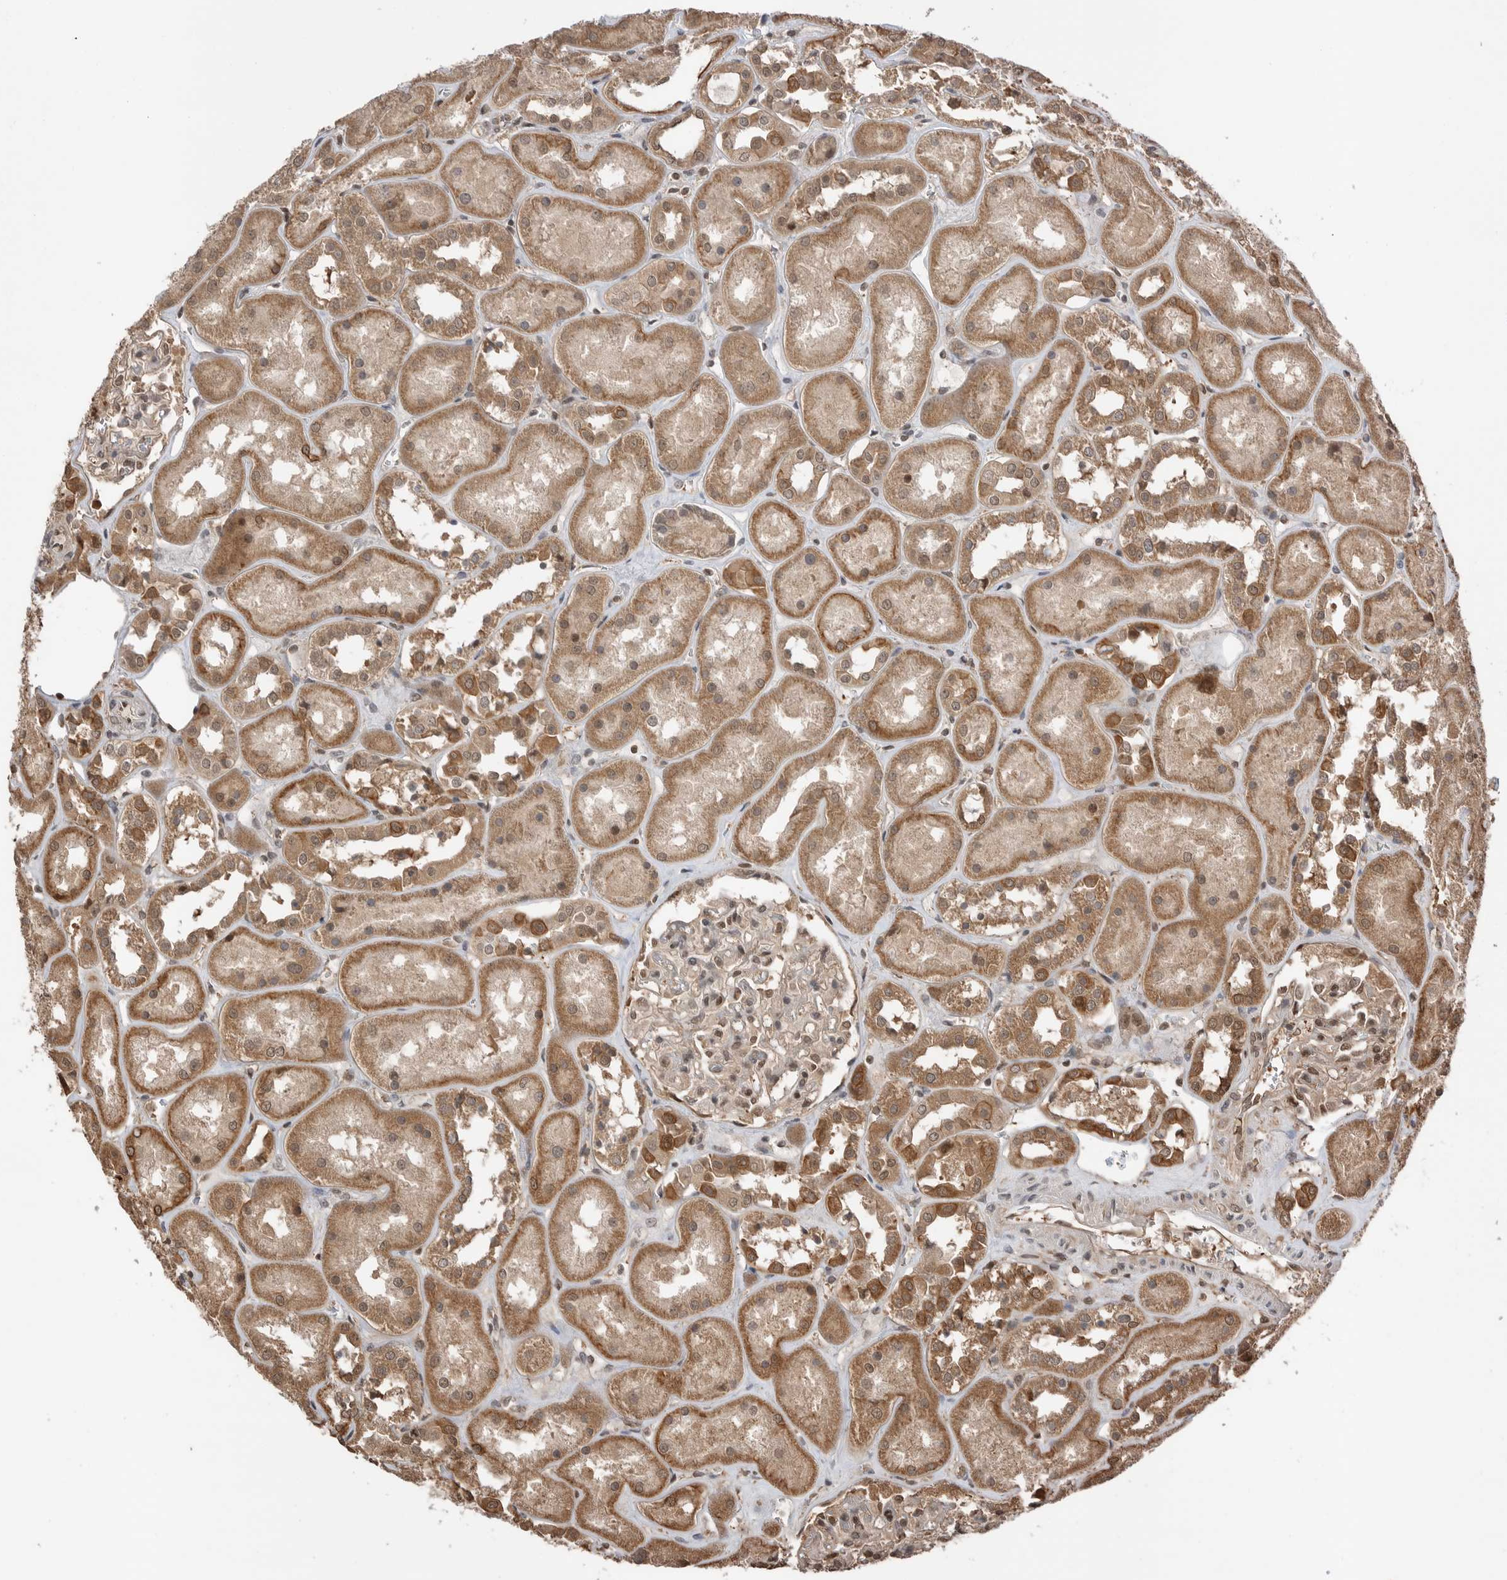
{"staining": {"intensity": "moderate", "quantity": "25%-75%", "location": "nuclear"}, "tissue": "kidney", "cell_type": "Cells in glomeruli", "image_type": "normal", "snomed": [{"axis": "morphology", "description": "Normal tissue, NOS"}, {"axis": "topography", "description": "Kidney"}], "caption": "Kidney stained for a protein (brown) displays moderate nuclear positive positivity in about 25%-75% of cells in glomeruli.", "gene": "PEAK1", "patient": {"sex": "male", "age": 70}}